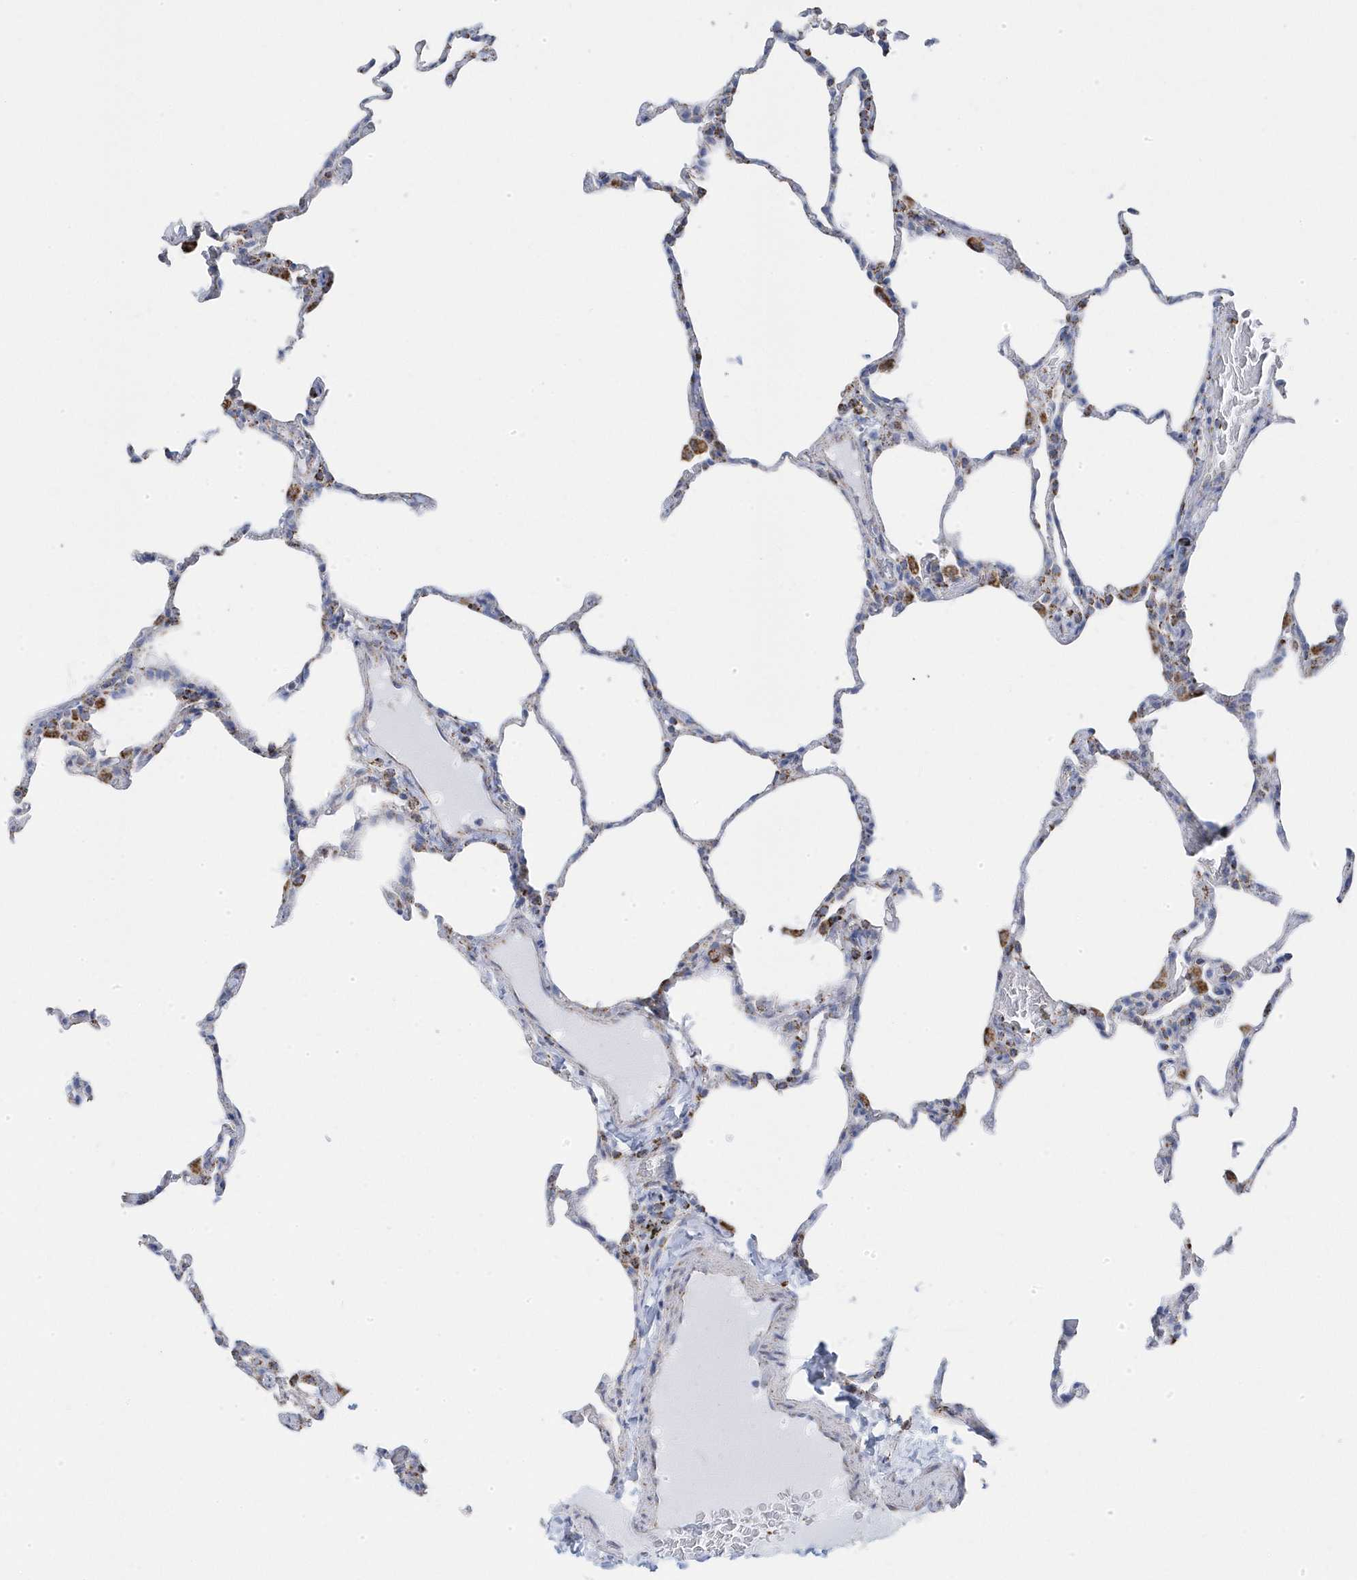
{"staining": {"intensity": "moderate", "quantity": "<25%", "location": "cytoplasmic/membranous"}, "tissue": "lung", "cell_type": "Alveolar cells", "image_type": "normal", "snomed": [{"axis": "morphology", "description": "Normal tissue, NOS"}, {"axis": "topography", "description": "Lung"}], "caption": "Protein analysis of benign lung demonstrates moderate cytoplasmic/membranous staining in approximately <25% of alveolar cells.", "gene": "GTPBP8", "patient": {"sex": "male", "age": 20}}